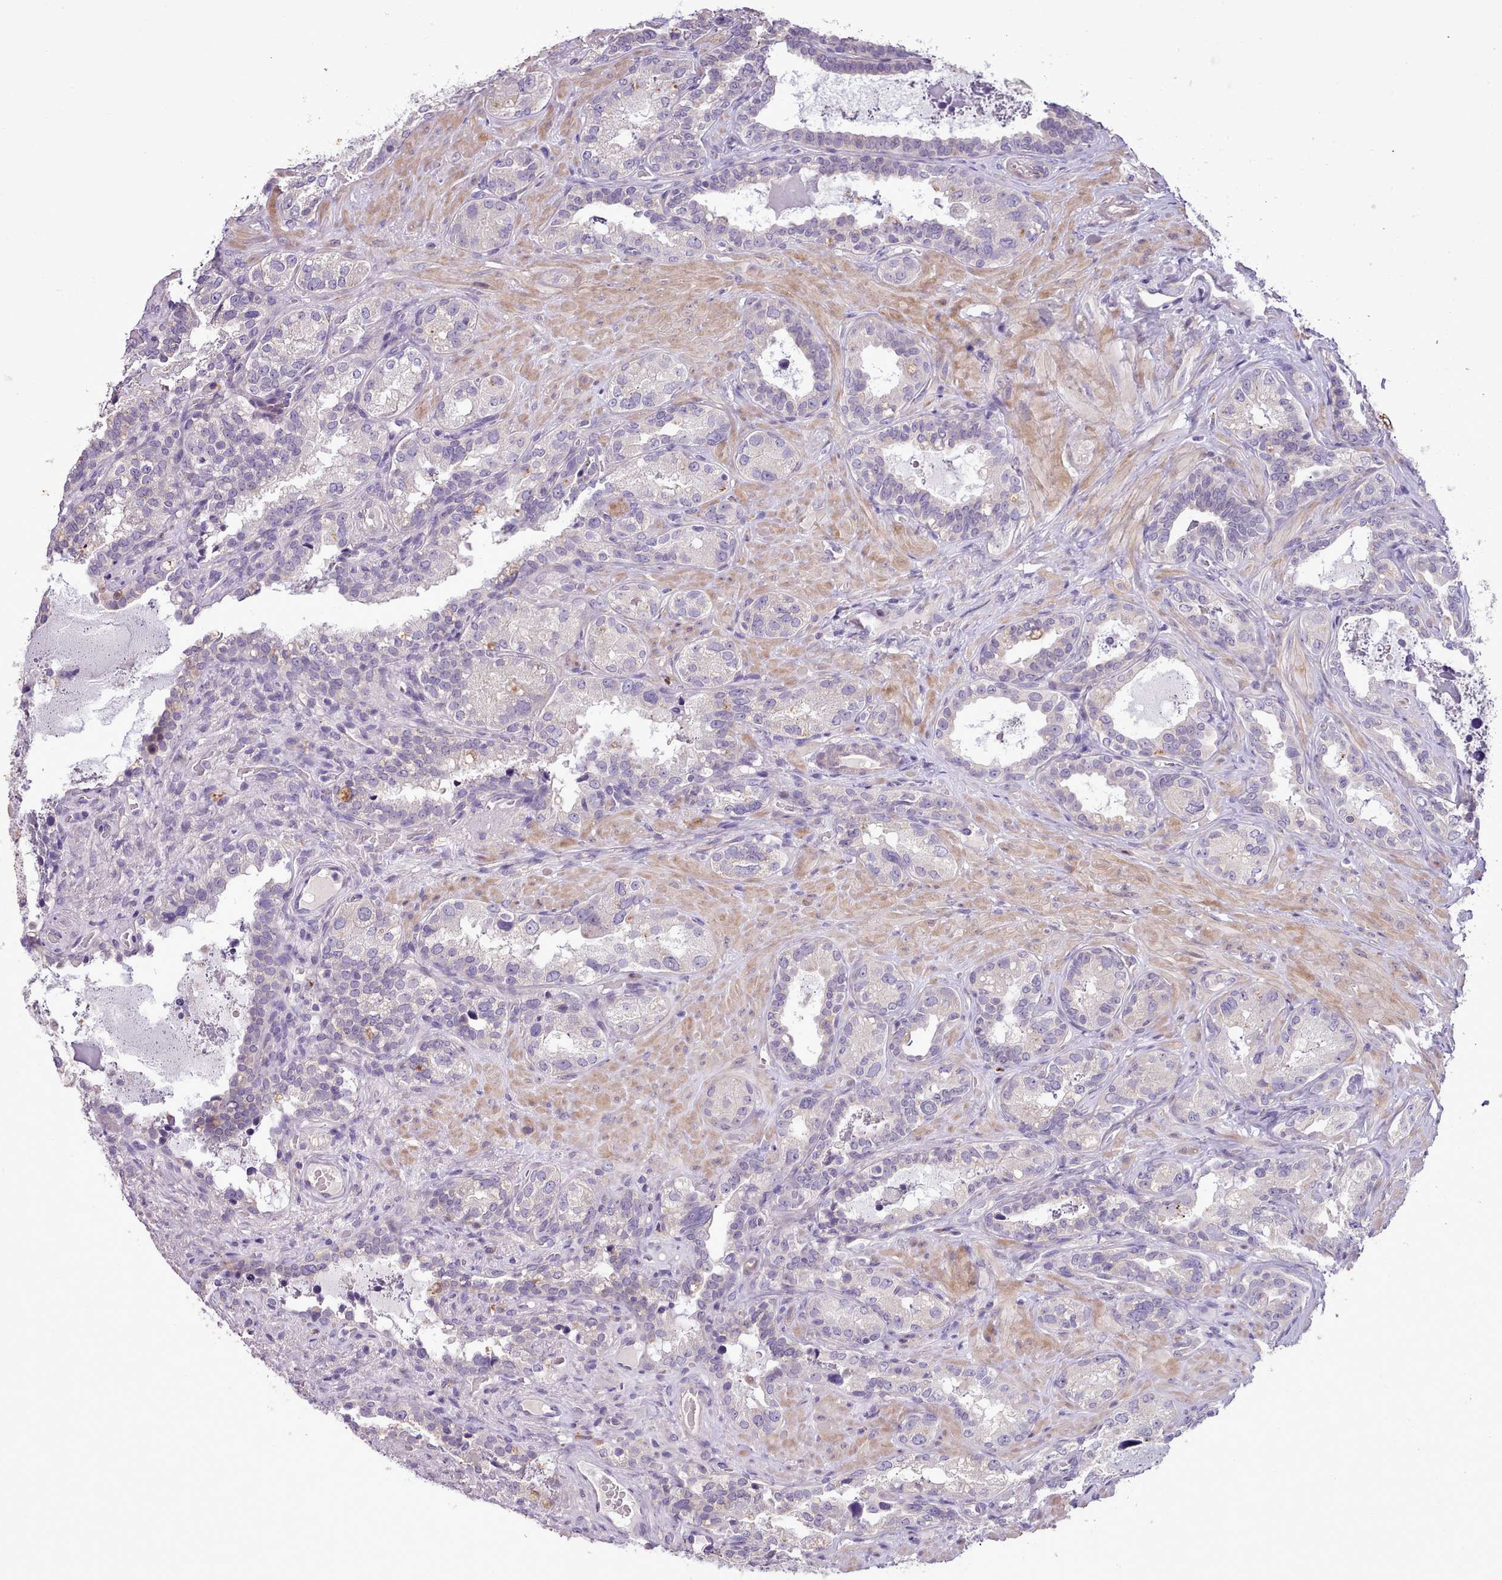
{"staining": {"intensity": "negative", "quantity": "none", "location": "none"}, "tissue": "seminal vesicle", "cell_type": "Glandular cells", "image_type": "normal", "snomed": [{"axis": "morphology", "description": "Normal tissue, NOS"}, {"axis": "topography", "description": "Seminal veicle"}, {"axis": "topography", "description": "Peripheral nerve tissue"}], "caption": "IHC micrograph of normal seminal vesicle: human seminal vesicle stained with DAB displays no significant protein staining in glandular cells.", "gene": "SETX", "patient": {"sex": "male", "age": 67}}